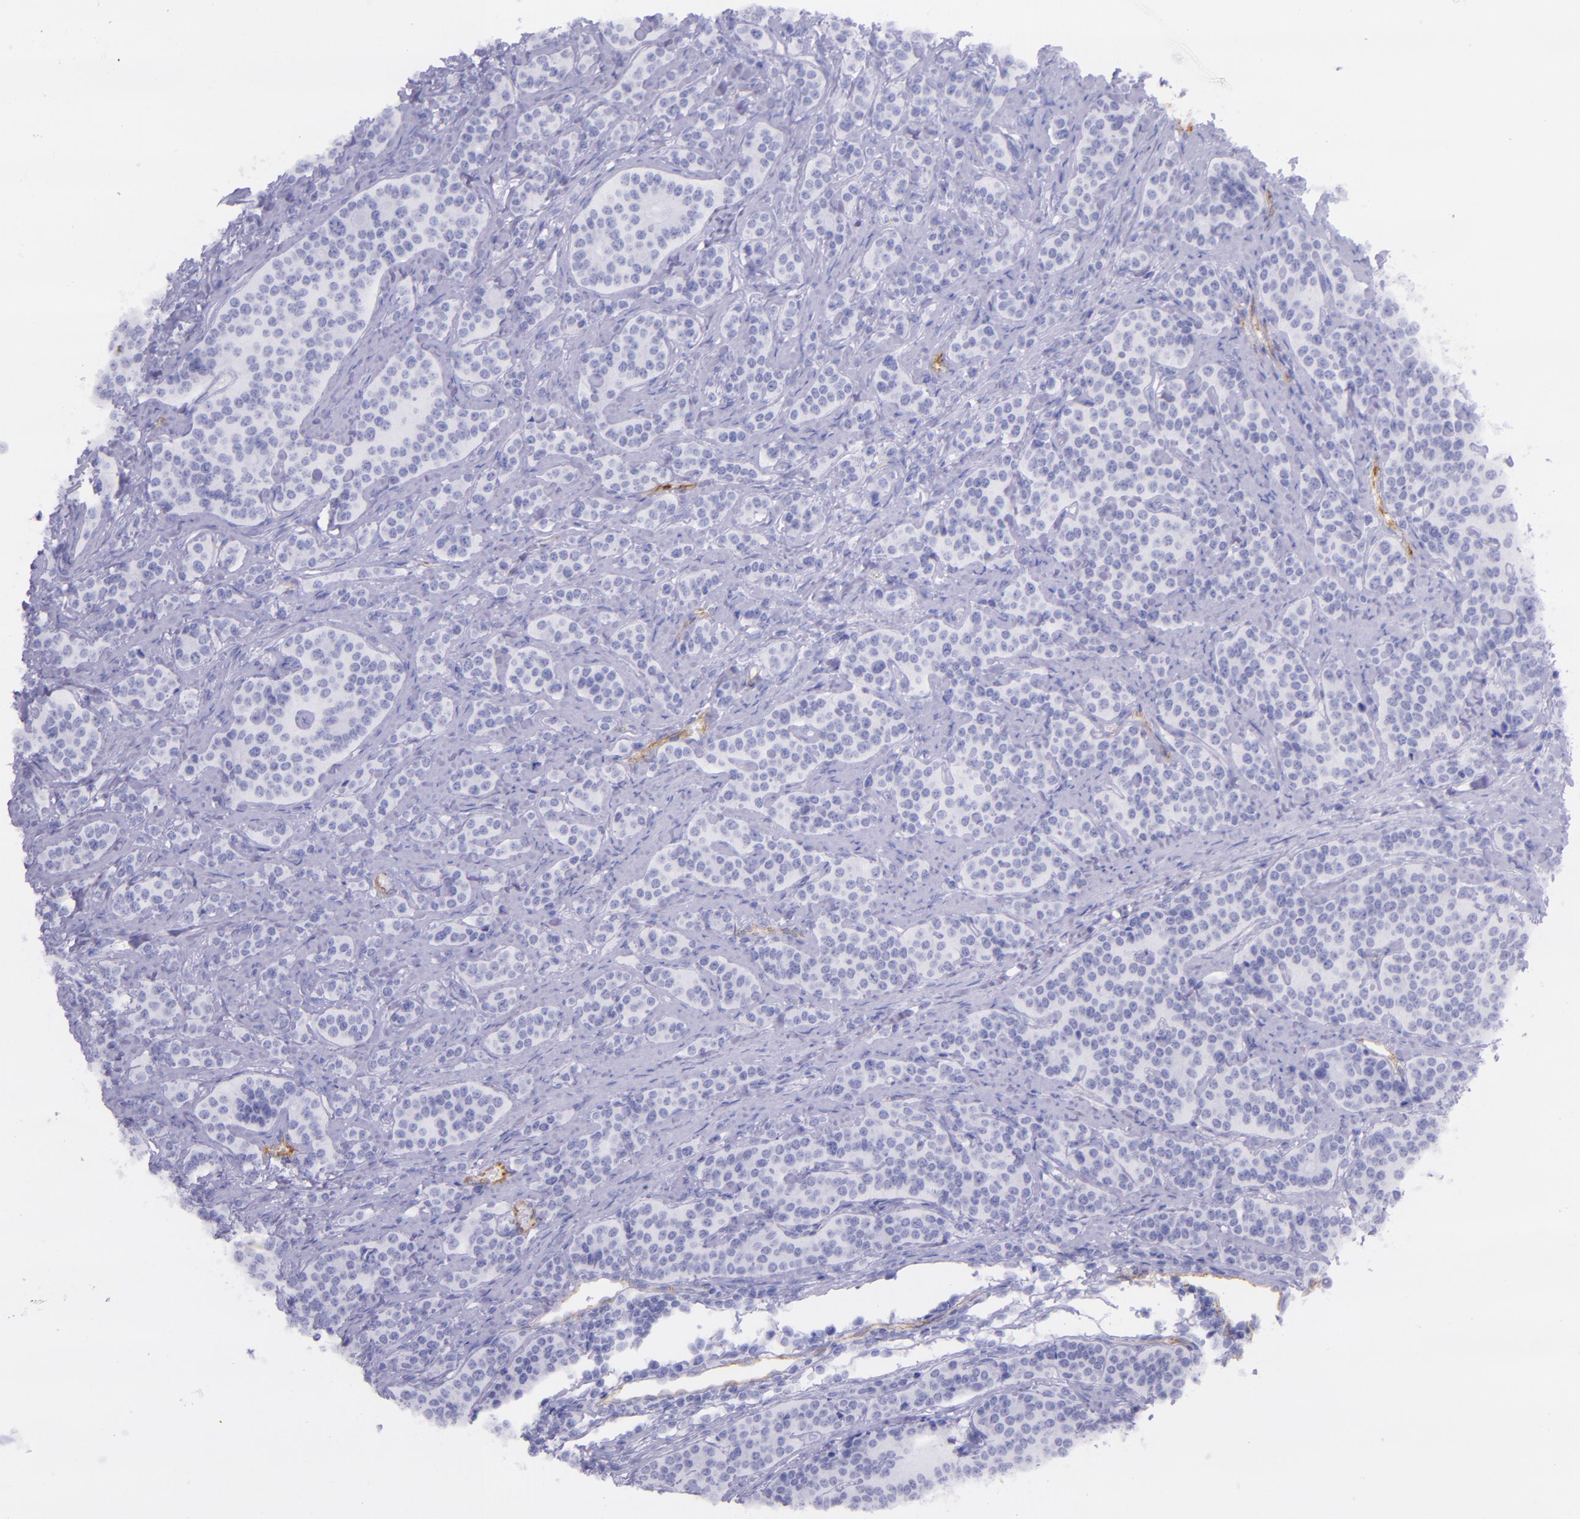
{"staining": {"intensity": "negative", "quantity": "none", "location": "none"}, "tissue": "carcinoid", "cell_type": "Tumor cells", "image_type": "cancer", "snomed": [{"axis": "morphology", "description": "Carcinoid, malignant, NOS"}, {"axis": "topography", "description": "Small intestine"}], "caption": "Immunohistochemistry of human carcinoid displays no staining in tumor cells. (DAB IHC, high magnification).", "gene": "SELE", "patient": {"sex": "male", "age": 63}}